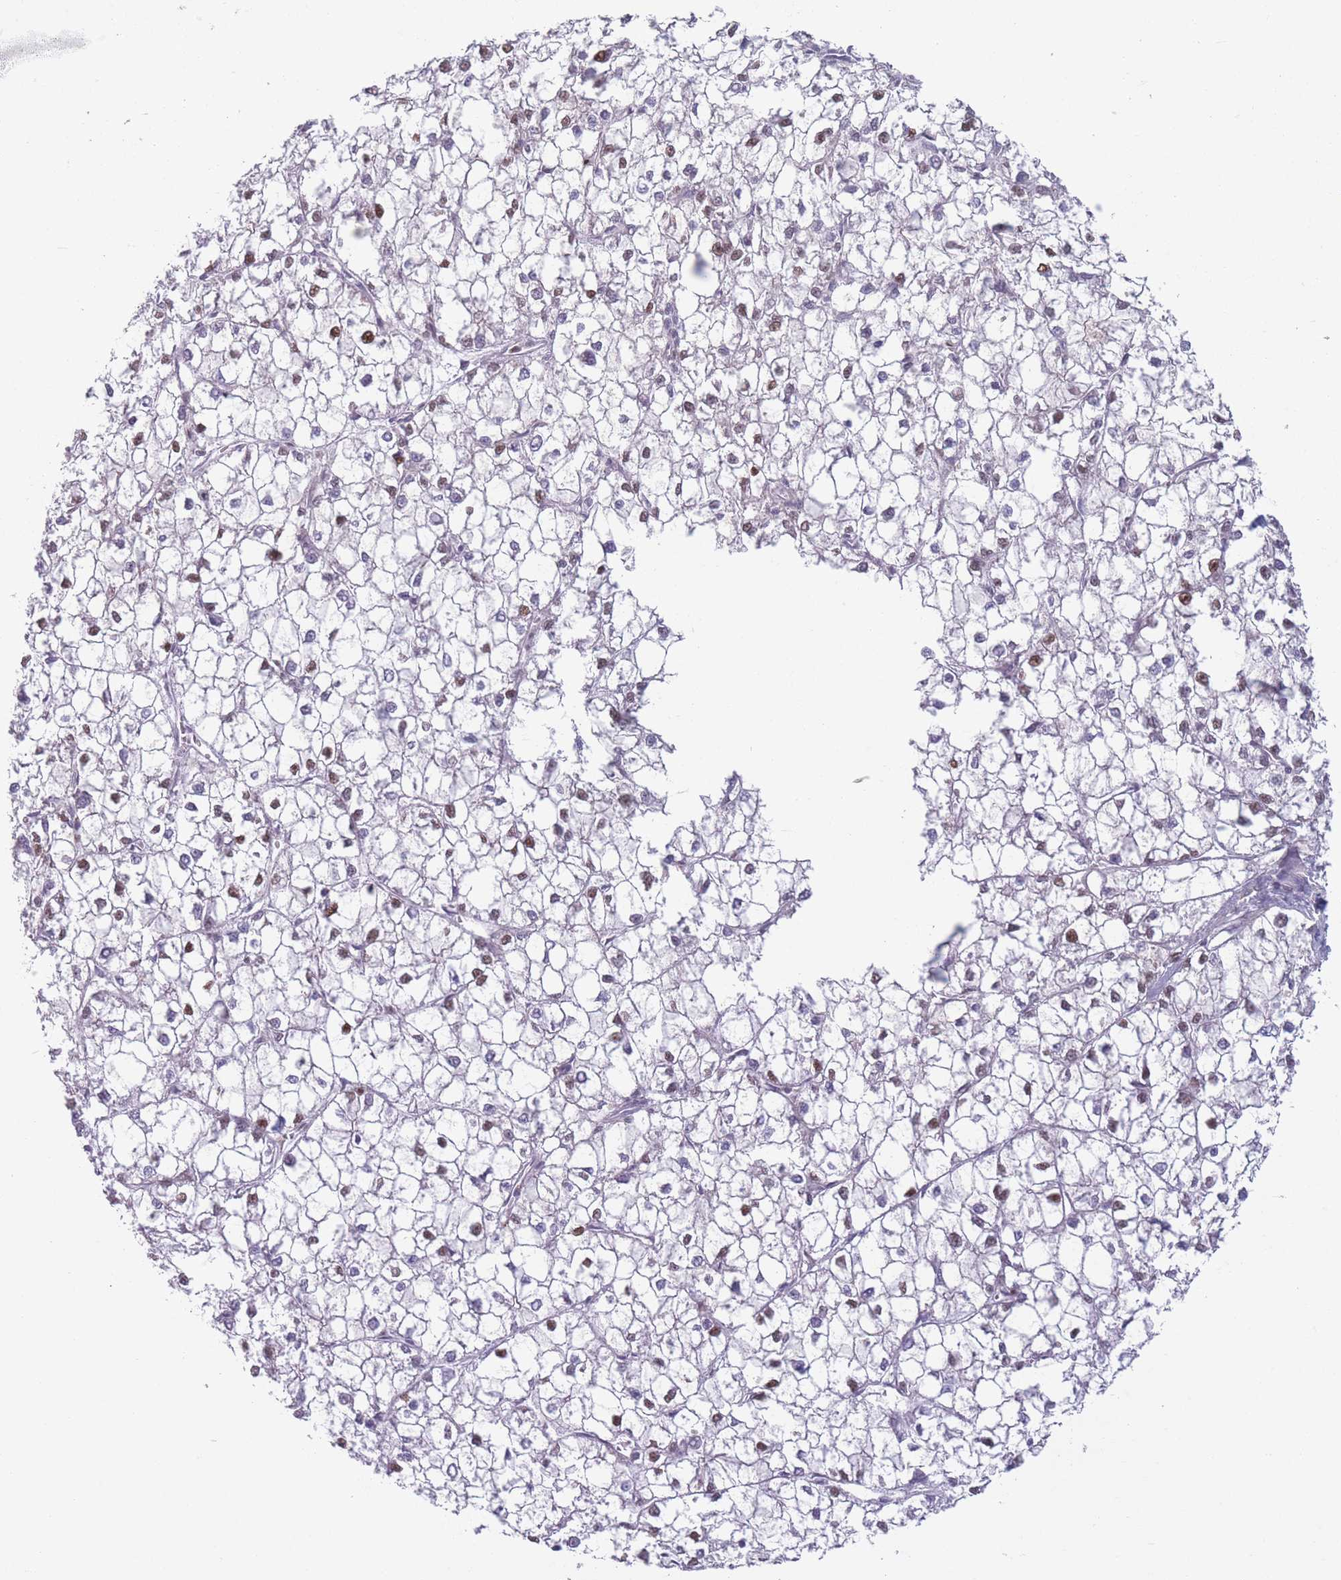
{"staining": {"intensity": "moderate", "quantity": "25%-75%", "location": "nuclear"}, "tissue": "liver cancer", "cell_type": "Tumor cells", "image_type": "cancer", "snomed": [{"axis": "morphology", "description": "Carcinoma, Hepatocellular, NOS"}, {"axis": "topography", "description": "Liver"}], "caption": "Approximately 25%-75% of tumor cells in human liver hepatocellular carcinoma exhibit moderate nuclear protein expression as visualized by brown immunohistochemical staining.", "gene": "ZNF439", "patient": {"sex": "female", "age": 43}}